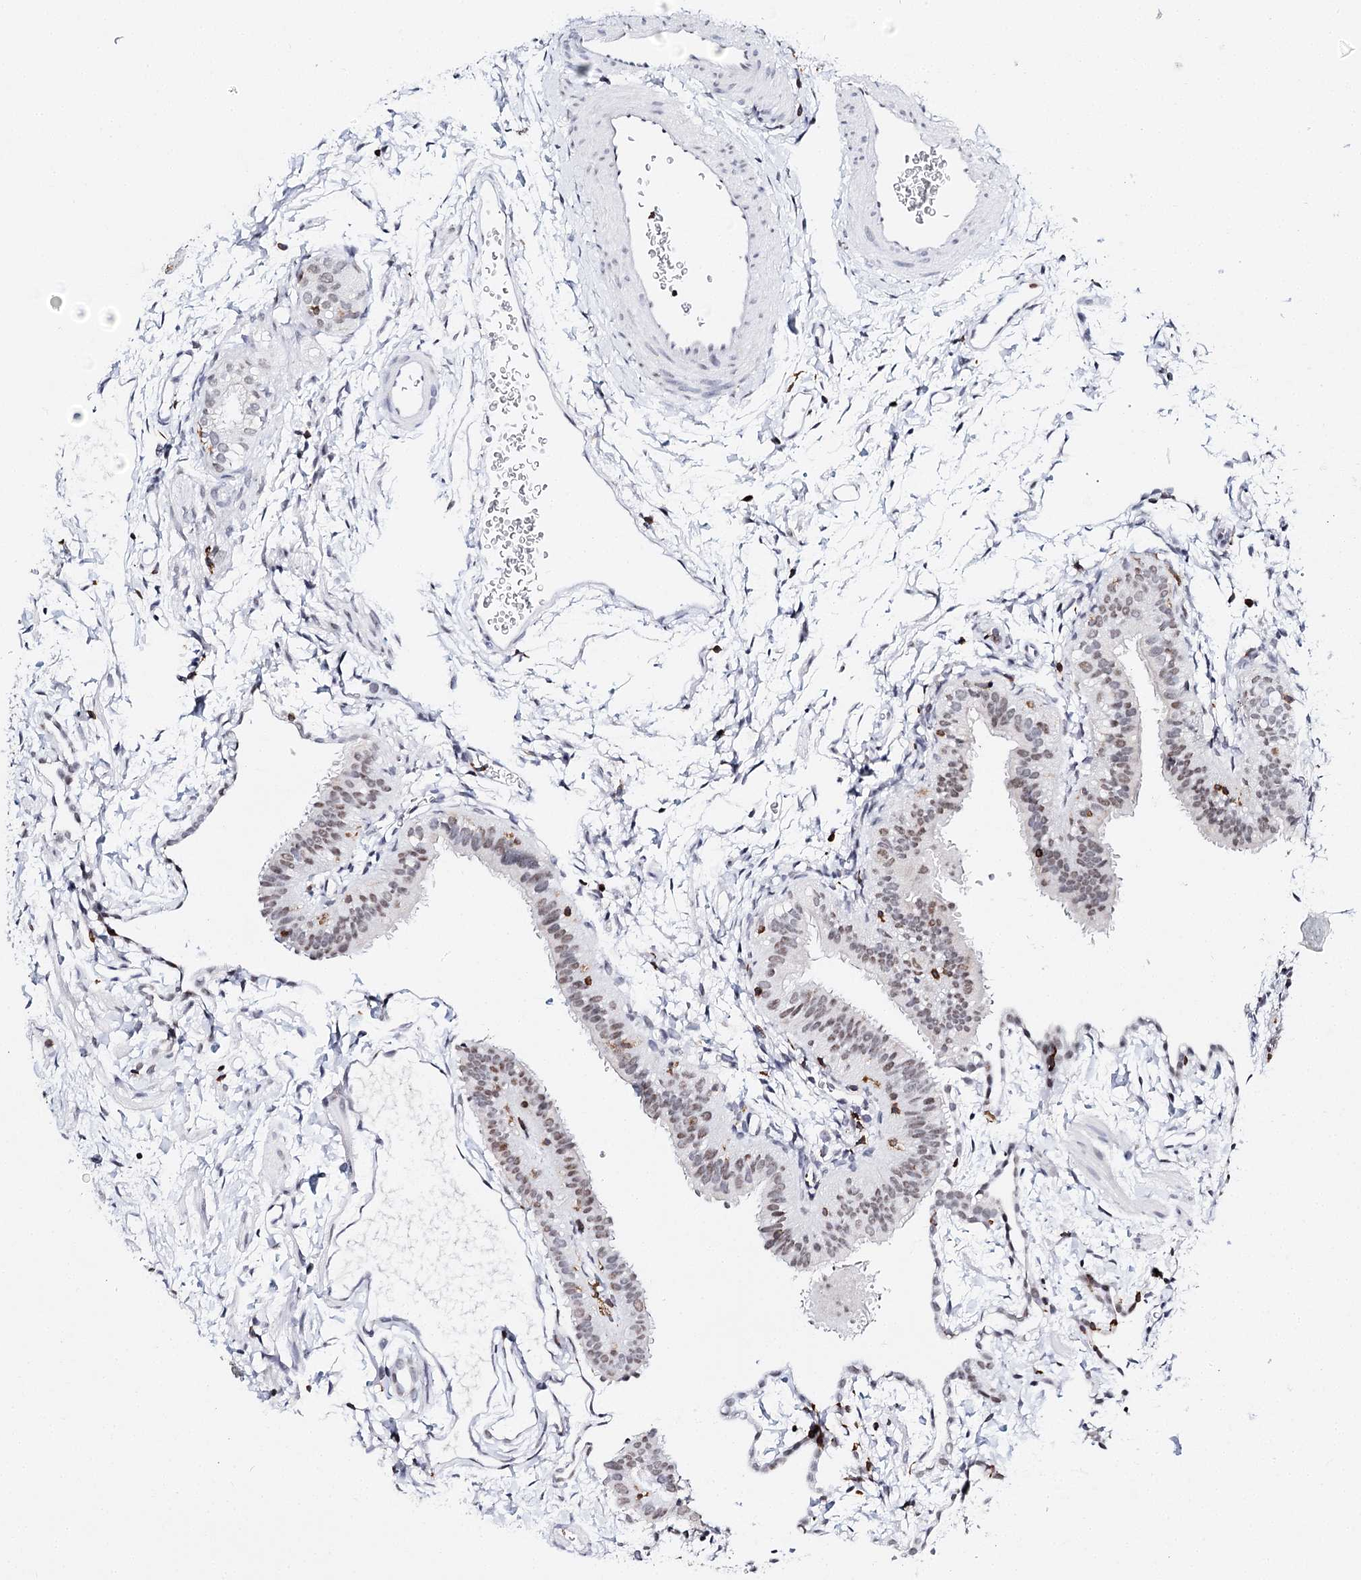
{"staining": {"intensity": "weak", "quantity": "25%-75%", "location": "nuclear"}, "tissue": "fallopian tube", "cell_type": "Glandular cells", "image_type": "normal", "snomed": [{"axis": "morphology", "description": "Normal tissue, NOS"}, {"axis": "topography", "description": "Fallopian tube"}], "caption": "This image exhibits immunohistochemistry (IHC) staining of benign fallopian tube, with low weak nuclear positivity in approximately 25%-75% of glandular cells.", "gene": "BARD1", "patient": {"sex": "female", "age": 35}}